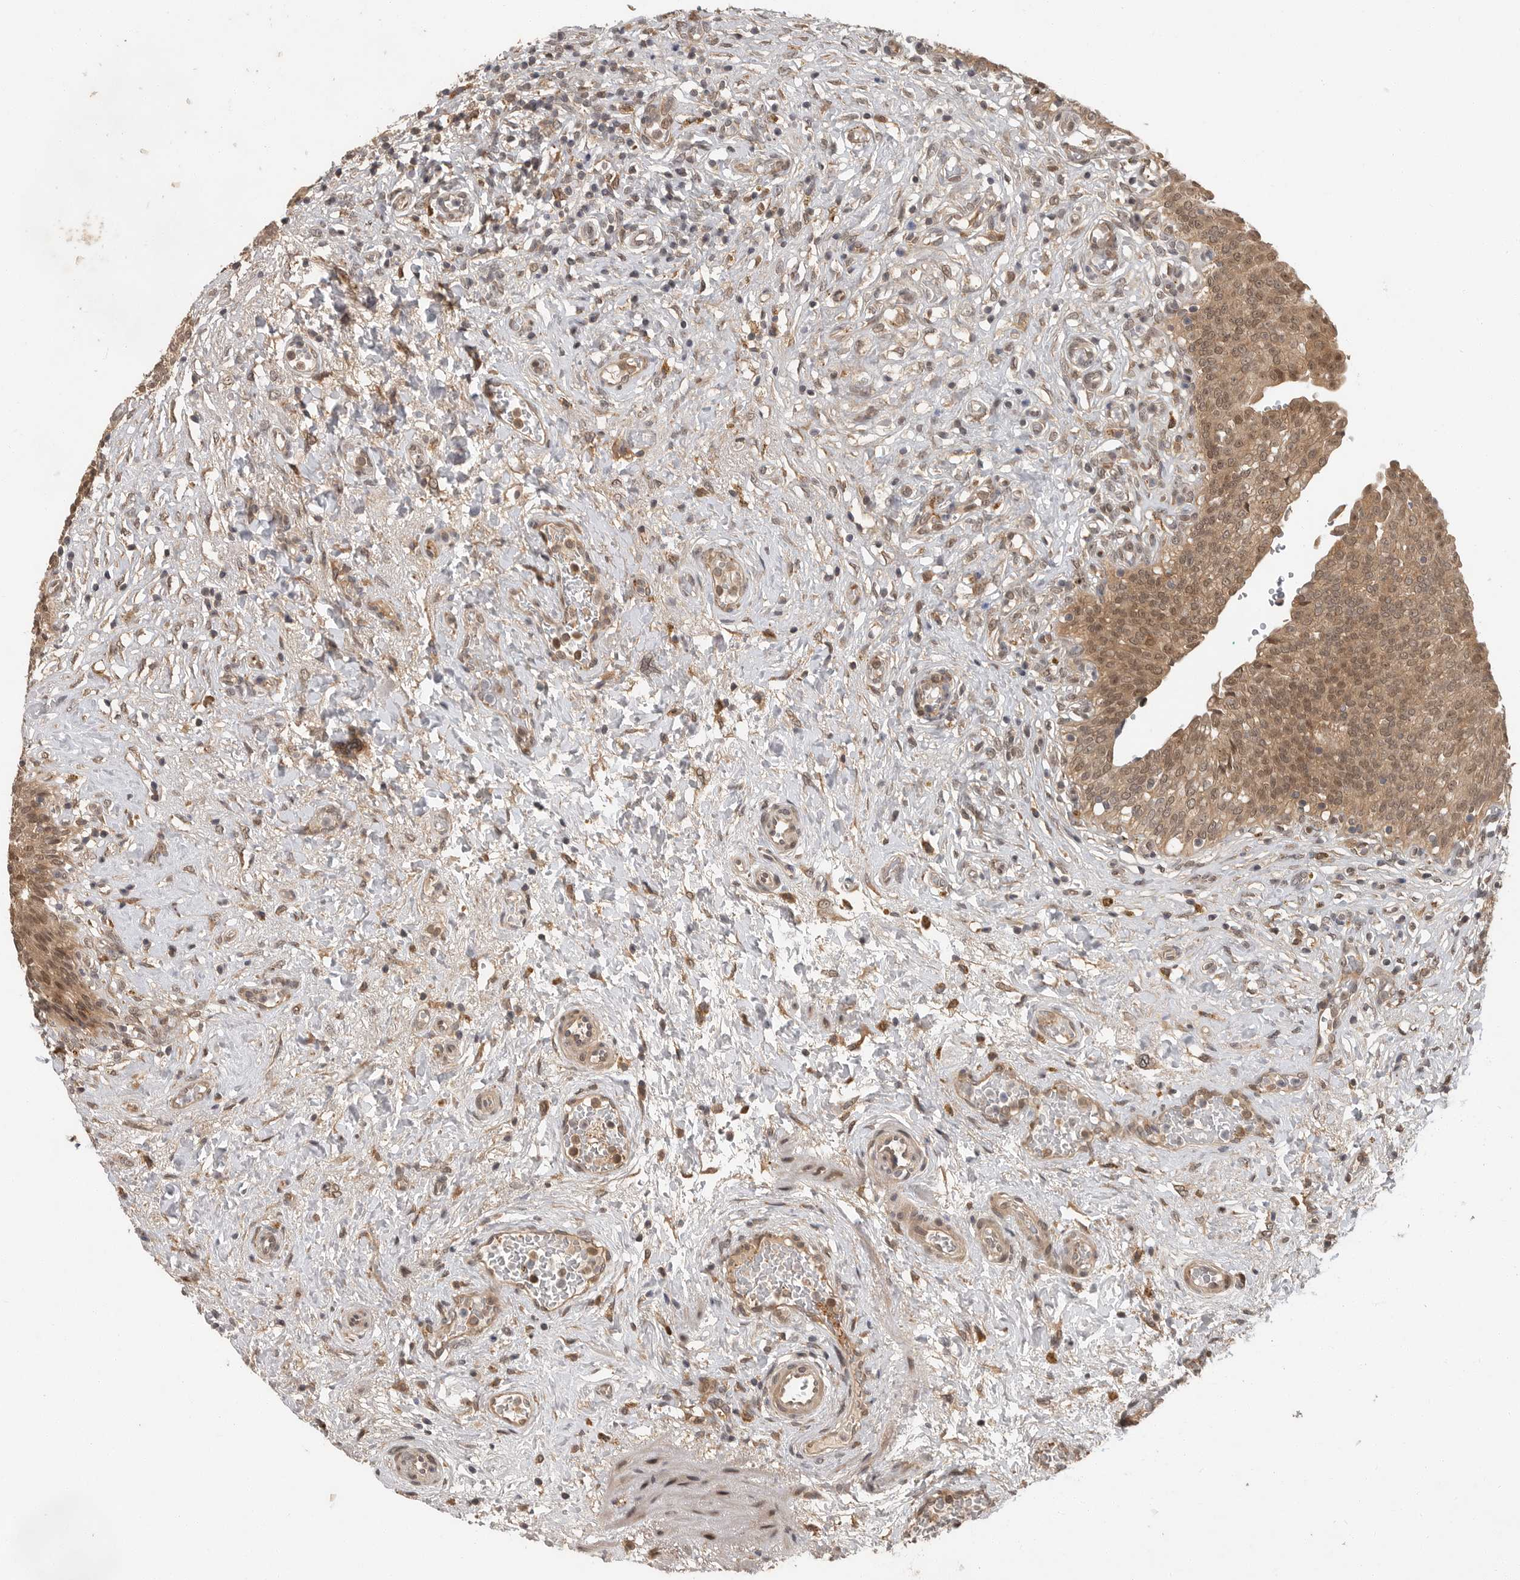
{"staining": {"intensity": "moderate", "quantity": ">75%", "location": "cytoplasmic/membranous,nuclear"}, "tissue": "urinary bladder", "cell_type": "Urothelial cells", "image_type": "normal", "snomed": [{"axis": "morphology", "description": "Urothelial carcinoma, High grade"}, {"axis": "topography", "description": "Urinary bladder"}], "caption": "Approximately >75% of urothelial cells in unremarkable urinary bladder demonstrate moderate cytoplasmic/membranous,nuclear protein expression as visualized by brown immunohistochemical staining.", "gene": "OSBPL9", "patient": {"sex": "male", "age": 46}}